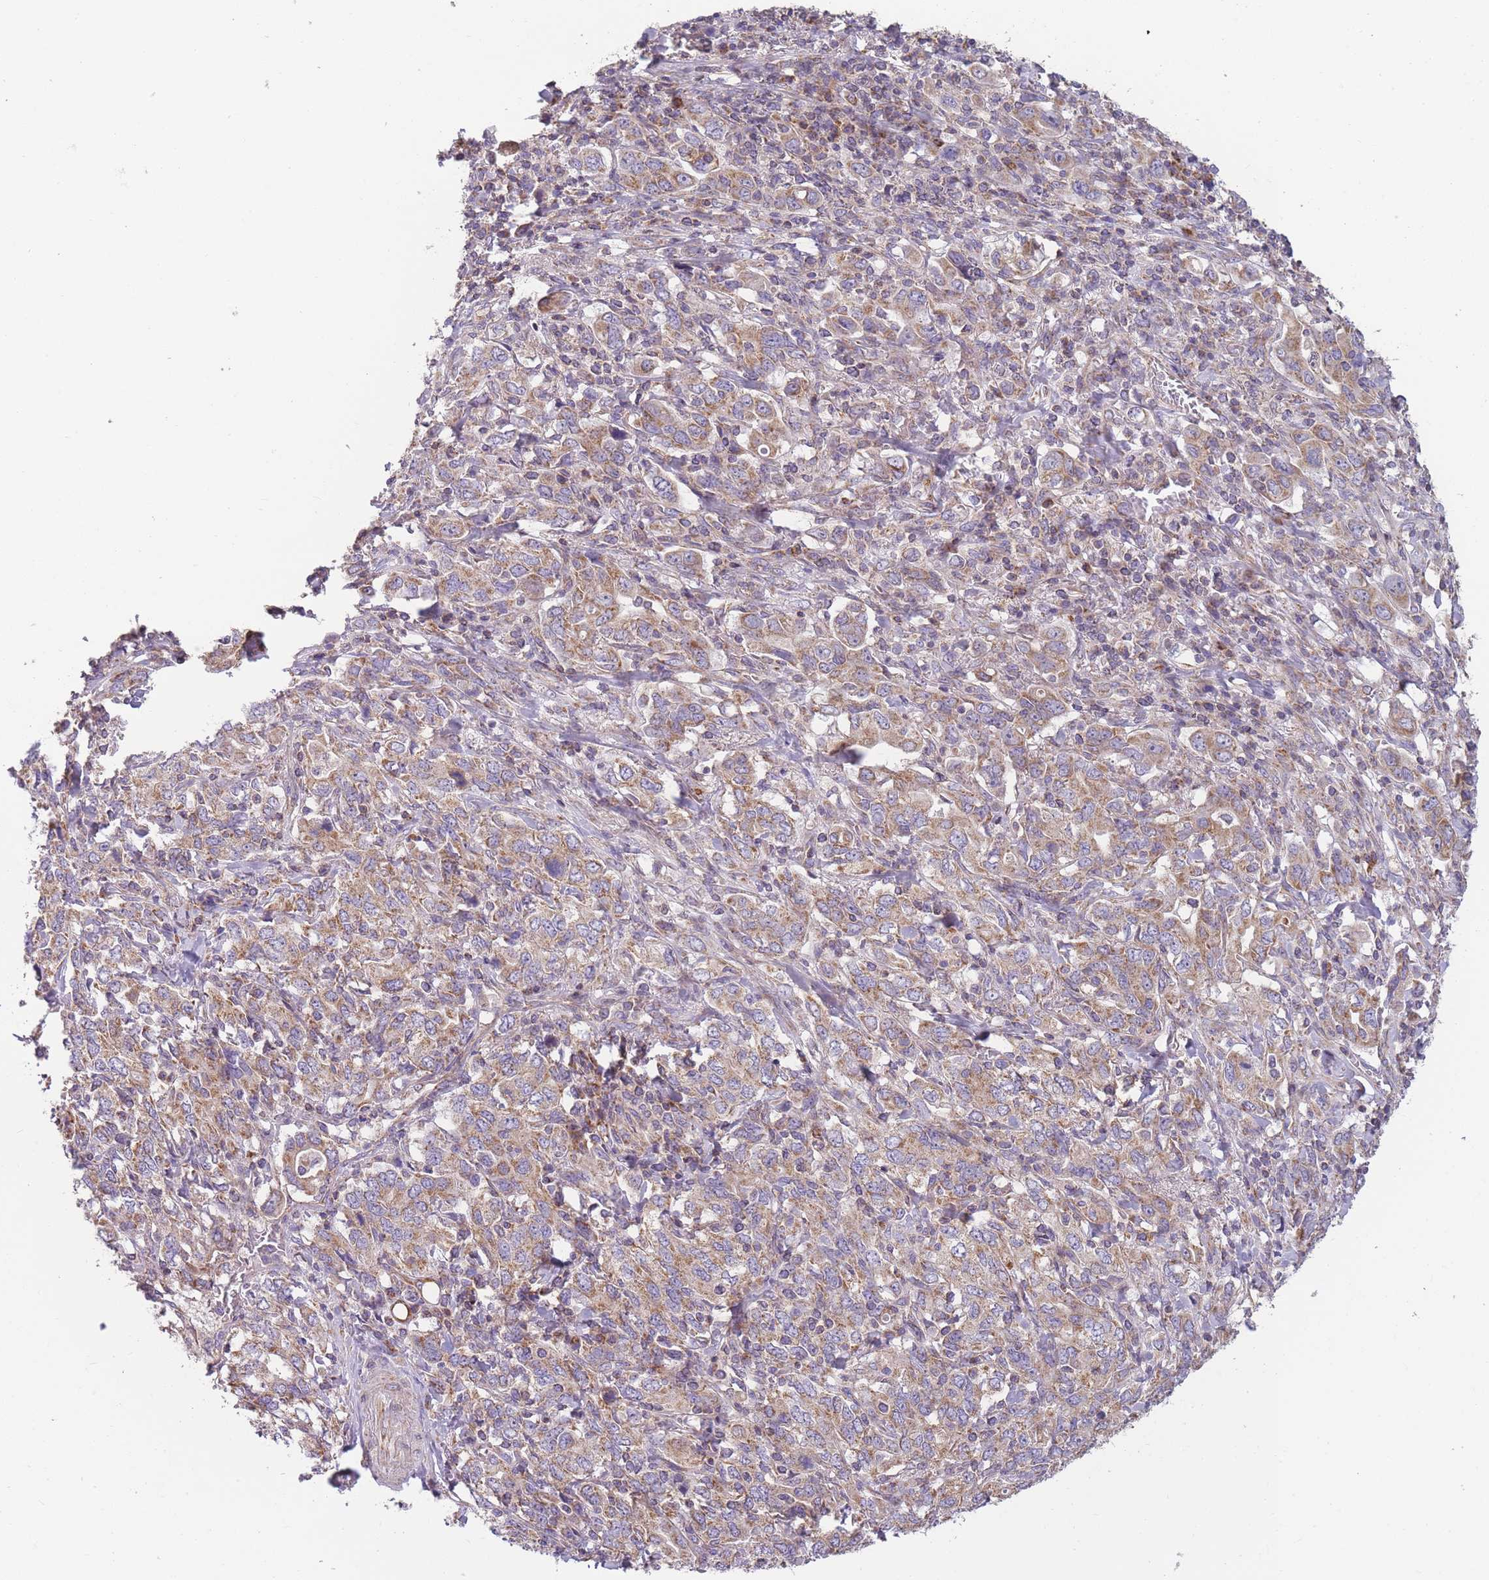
{"staining": {"intensity": "moderate", "quantity": ">75%", "location": "cytoplasmic/membranous"}, "tissue": "stomach cancer", "cell_type": "Tumor cells", "image_type": "cancer", "snomed": [{"axis": "morphology", "description": "Adenocarcinoma, NOS"}, {"axis": "topography", "description": "Stomach, upper"}, {"axis": "topography", "description": "Stomach"}], "caption": "Protein expression analysis of stomach cancer reveals moderate cytoplasmic/membranous positivity in about >75% of tumor cells.", "gene": "NDUFA9", "patient": {"sex": "male", "age": 62}}